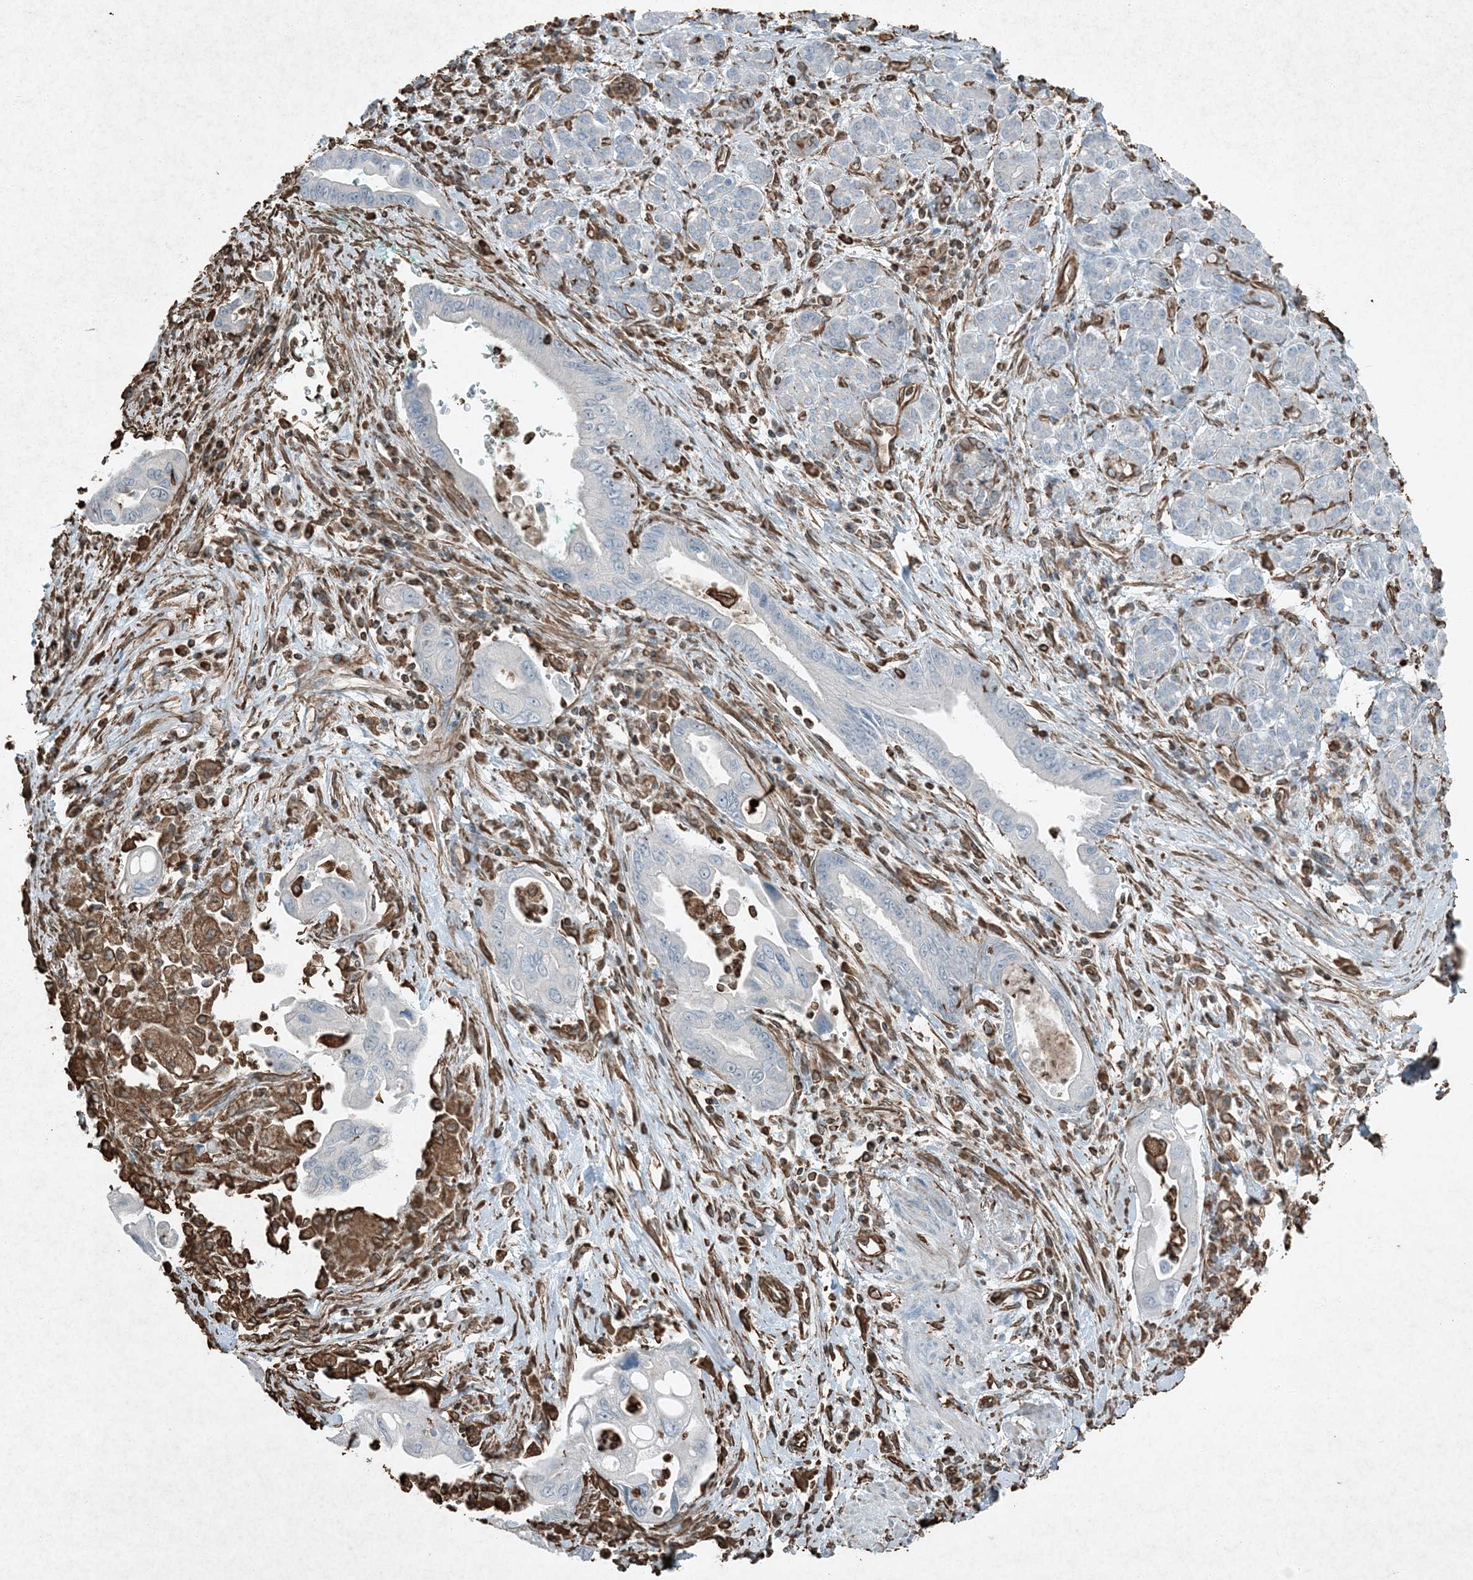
{"staining": {"intensity": "negative", "quantity": "none", "location": "none"}, "tissue": "pancreatic cancer", "cell_type": "Tumor cells", "image_type": "cancer", "snomed": [{"axis": "morphology", "description": "Adenocarcinoma, NOS"}, {"axis": "topography", "description": "Pancreas"}], "caption": "There is no significant positivity in tumor cells of pancreatic cancer. Nuclei are stained in blue.", "gene": "RYK", "patient": {"sex": "male", "age": 78}}